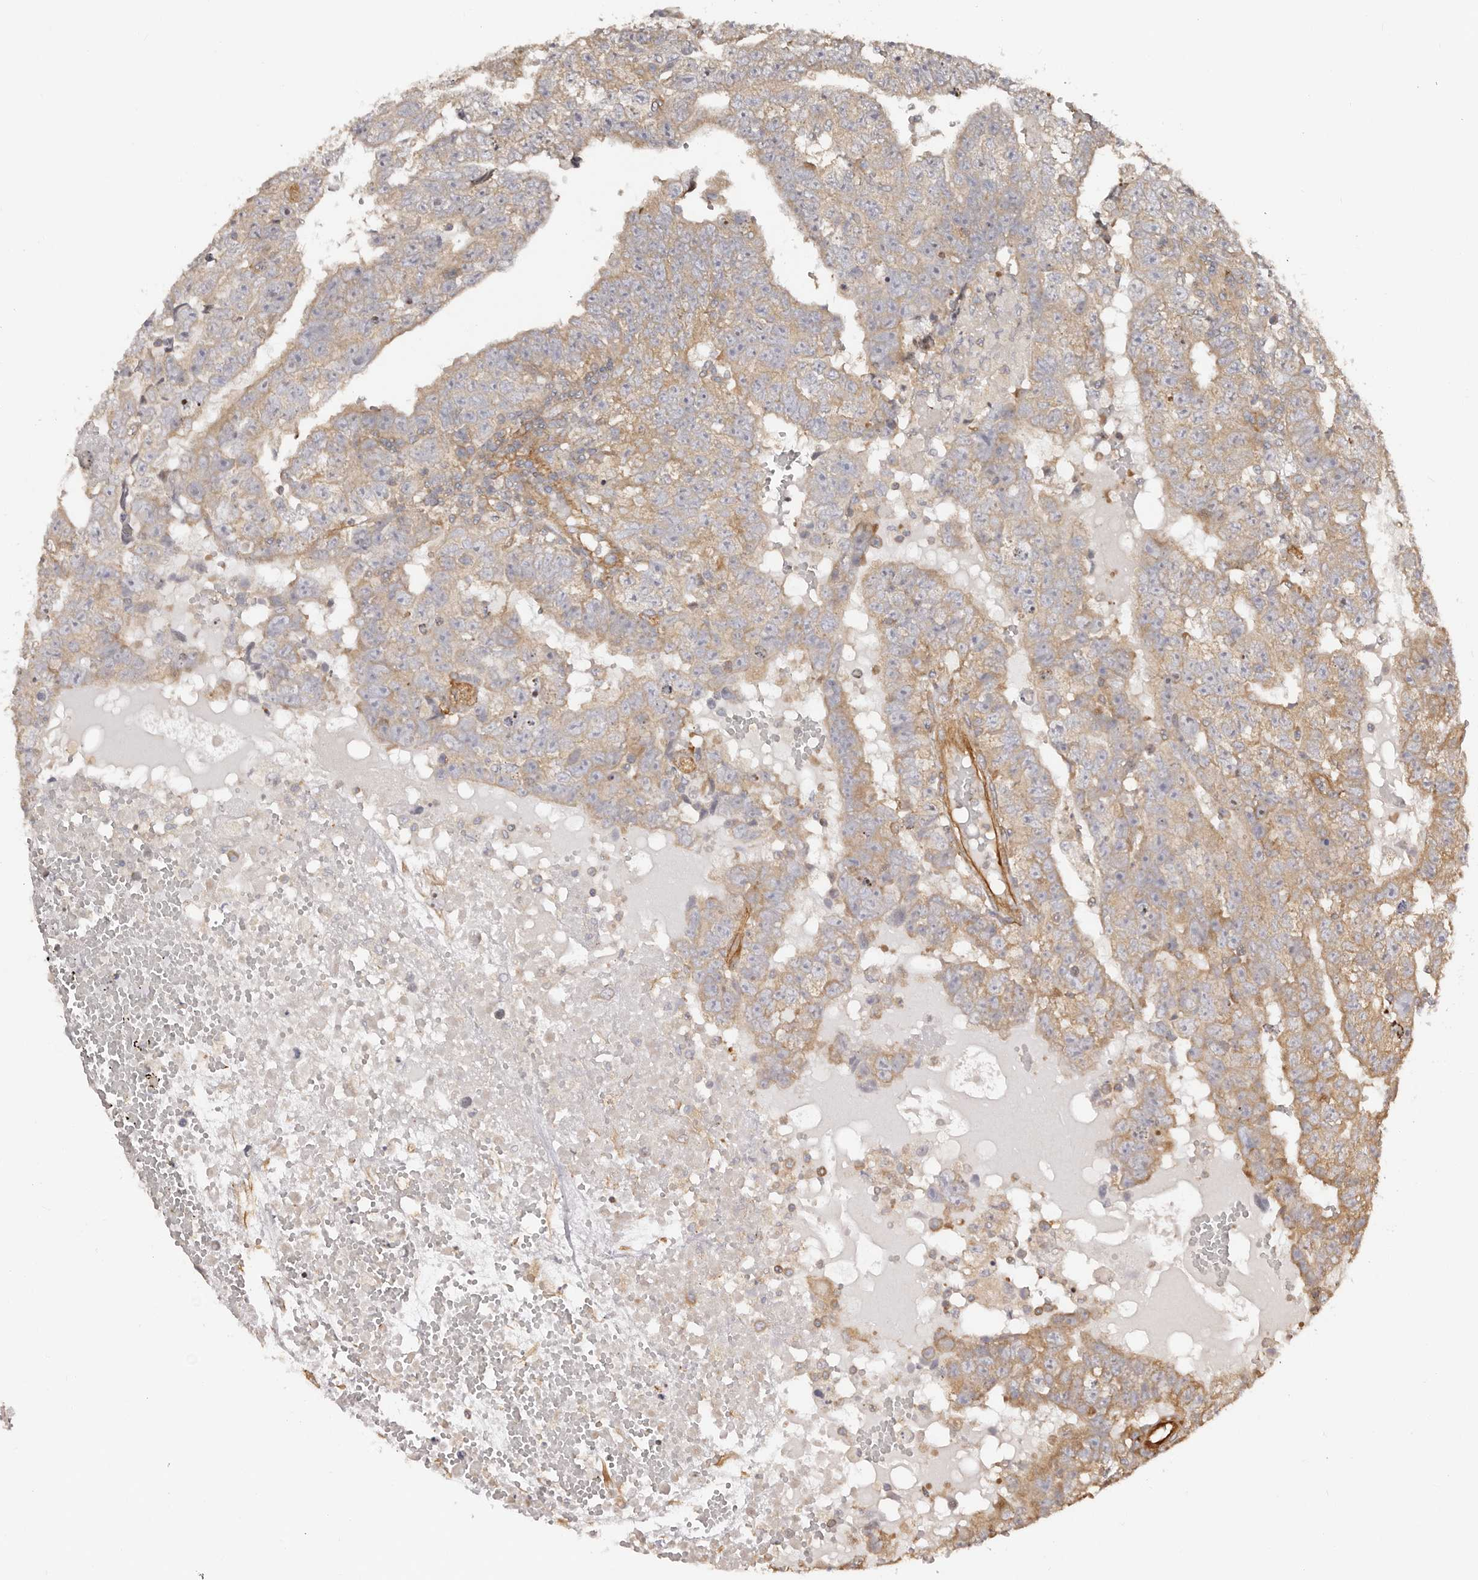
{"staining": {"intensity": "moderate", "quantity": "<25%", "location": "cytoplasmic/membranous"}, "tissue": "testis cancer", "cell_type": "Tumor cells", "image_type": "cancer", "snomed": [{"axis": "morphology", "description": "Carcinoma, Embryonal, NOS"}, {"axis": "topography", "description": "Testis"}], "caption": "This histopathology image reveals immunohistochemistry (IHC) staining of embryonal carcinoma (testis), with low moderate cytoplasmic/membranous positivity in approximately <25% of tumor cells.", "gene": "RPS6", "patient": {"sex": "male", "age": 25}}